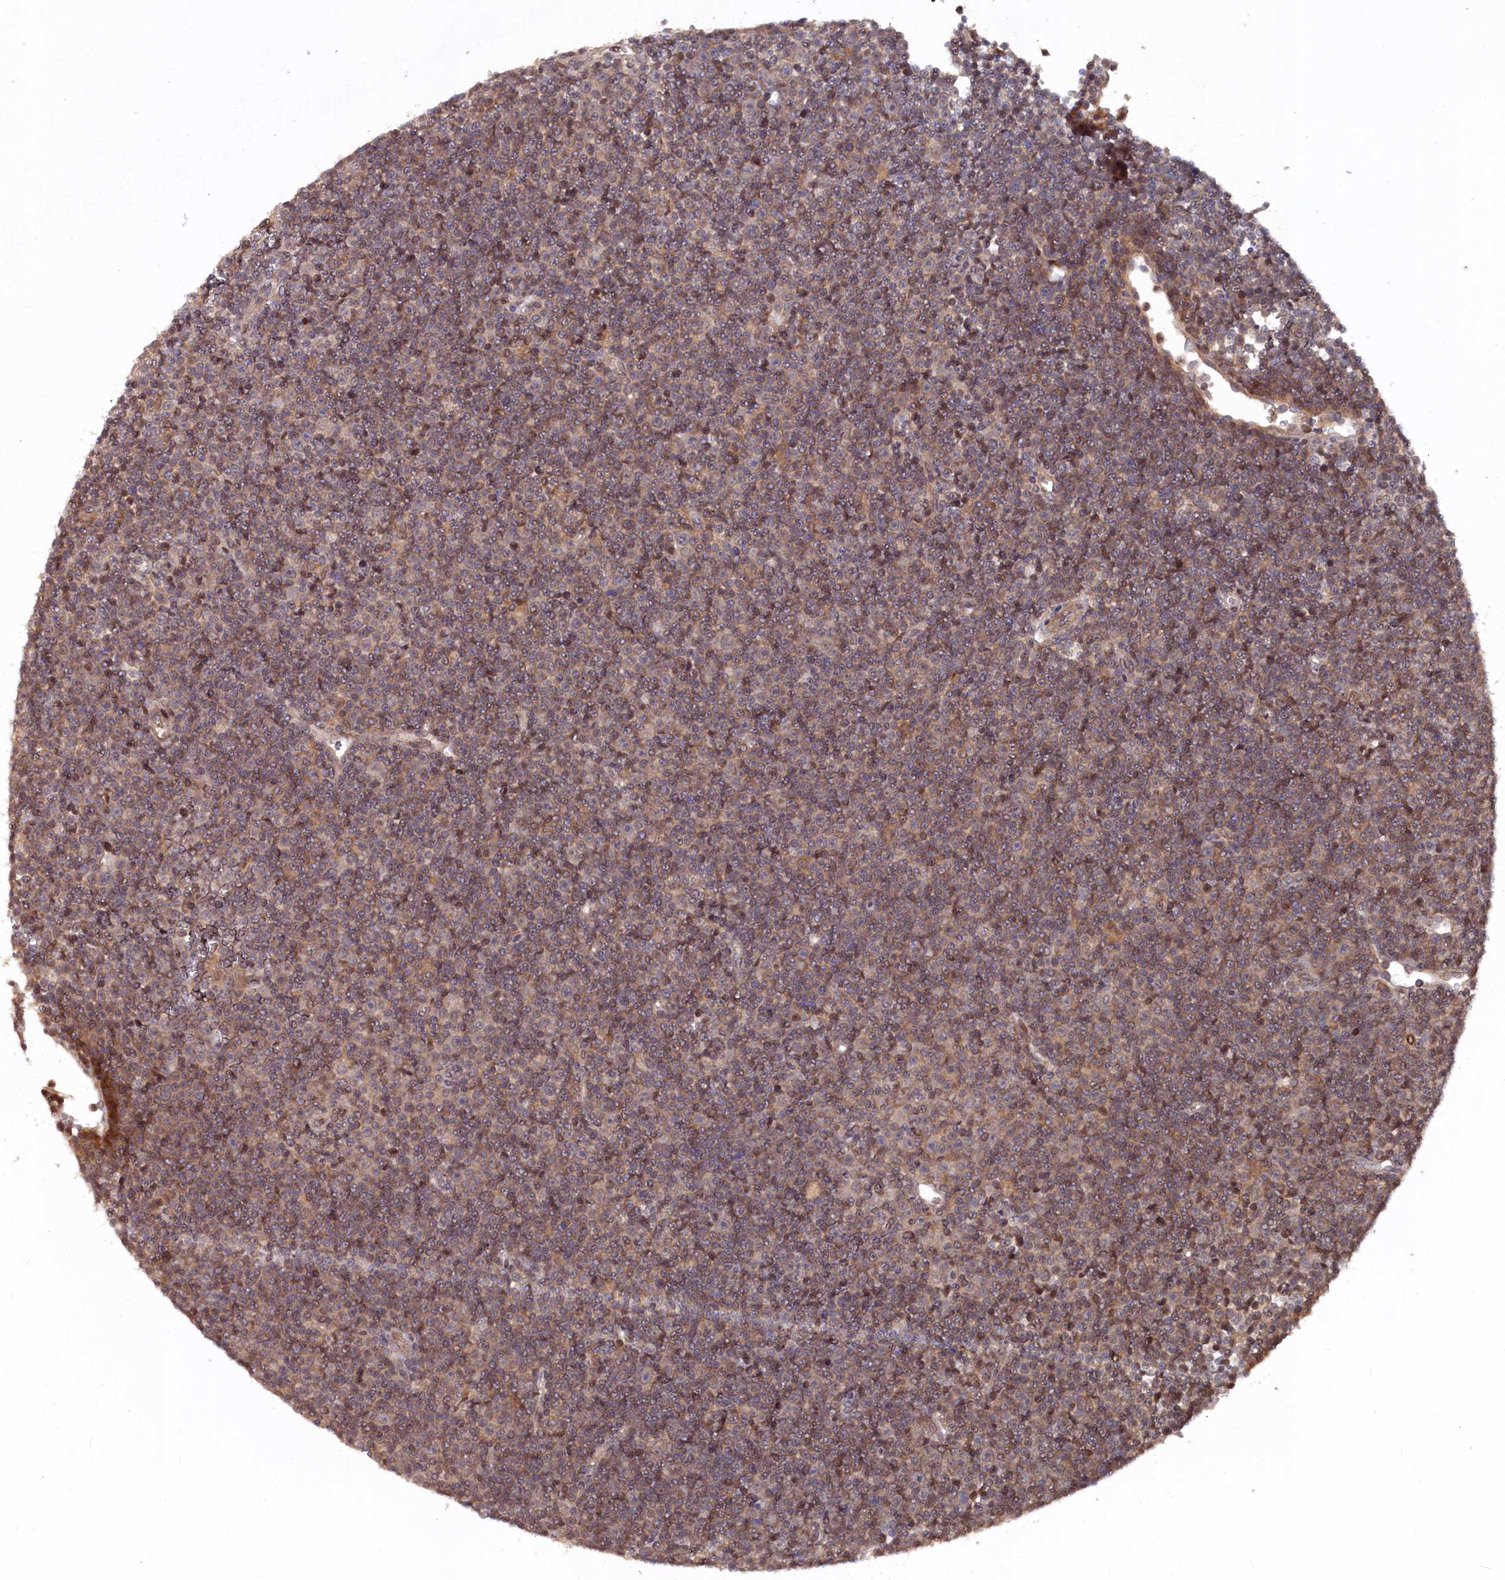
{"staining": {"intensity": "moderate", "quantity": ">75%", "location": "cytoplasmic/membranous"}, "tissue": "lymphoma", "cell_type": "Tumor cells", "image_type": "cancer", "snomed": [{"axis": "morphology", "description": "Malignant lymphoma, non-Hodgkin's type, Low grade"}, {"axis": "topography", "description": "Lymph node"}], "caption": "This is a histology image of immunohistochemistry (IHC) staining of low-grade malignant lymphoma, non-Hodgkin's type, which shows moderate expression in the cytoplasmic/membranous of tumor cells.", "gene": "TMC5", "patient": {"sex": "female", "age": 67}}